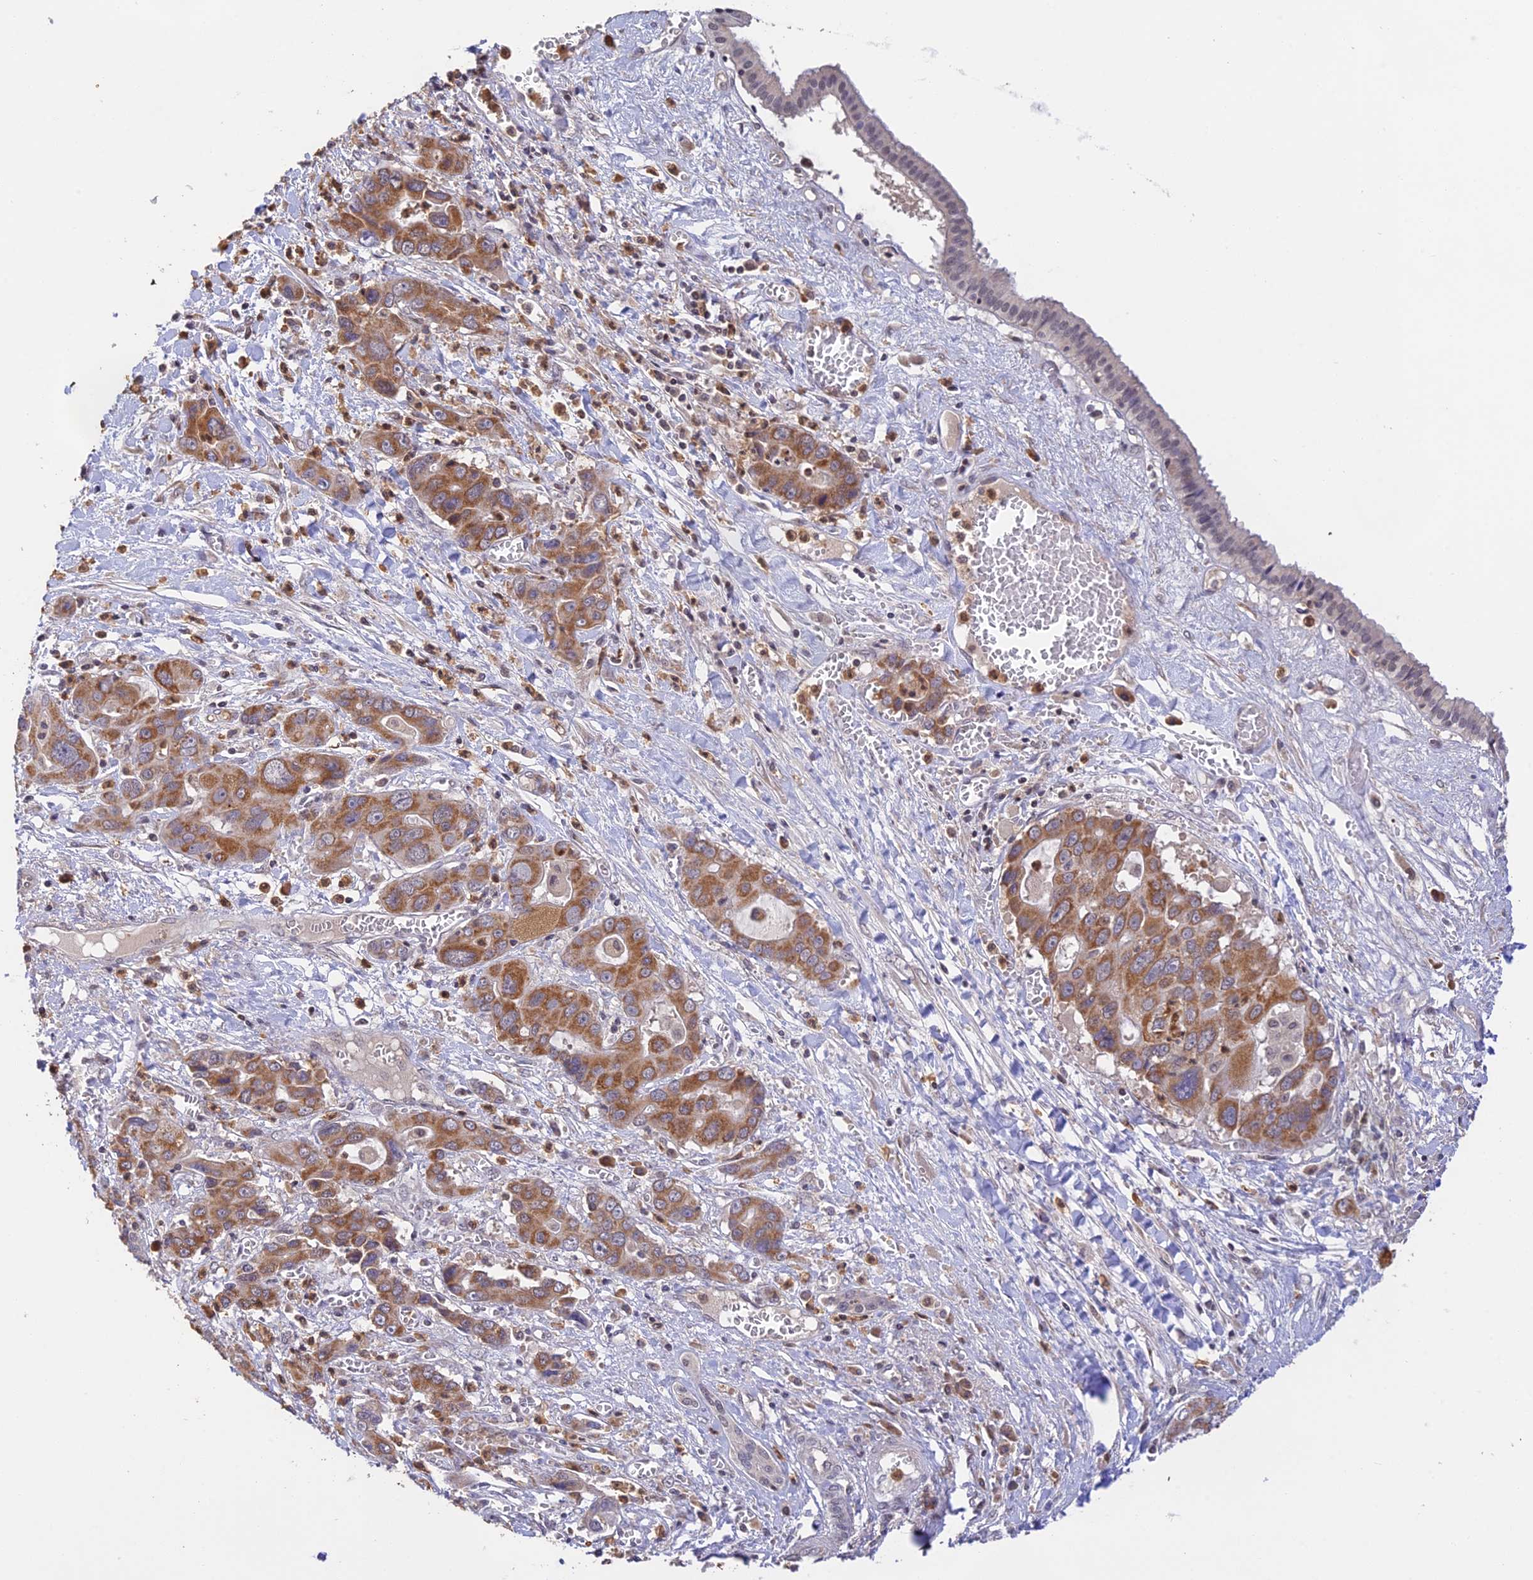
{"staining": {"intensity": "moderate", "quantity": ">75%", "location": "cytoplasmic/membranous"}, "tissue": "liver cancer", "cell_type": "Tumor cells", "image_type": "cancer", "snomed": [{"axis": "morphology", "description": "Cholangiocarcinoma"}, {"axis": "topography", "description": "Liver"}], "caption": "Brown immunohistochemical staining in liver cancer (cholangiocarcinoma) reveals moderate cytoplasmic/membranous positivity in about >75% of tumor cells.", "gene": "PEX16", "patient": {"sex": "male", "age": 67}}